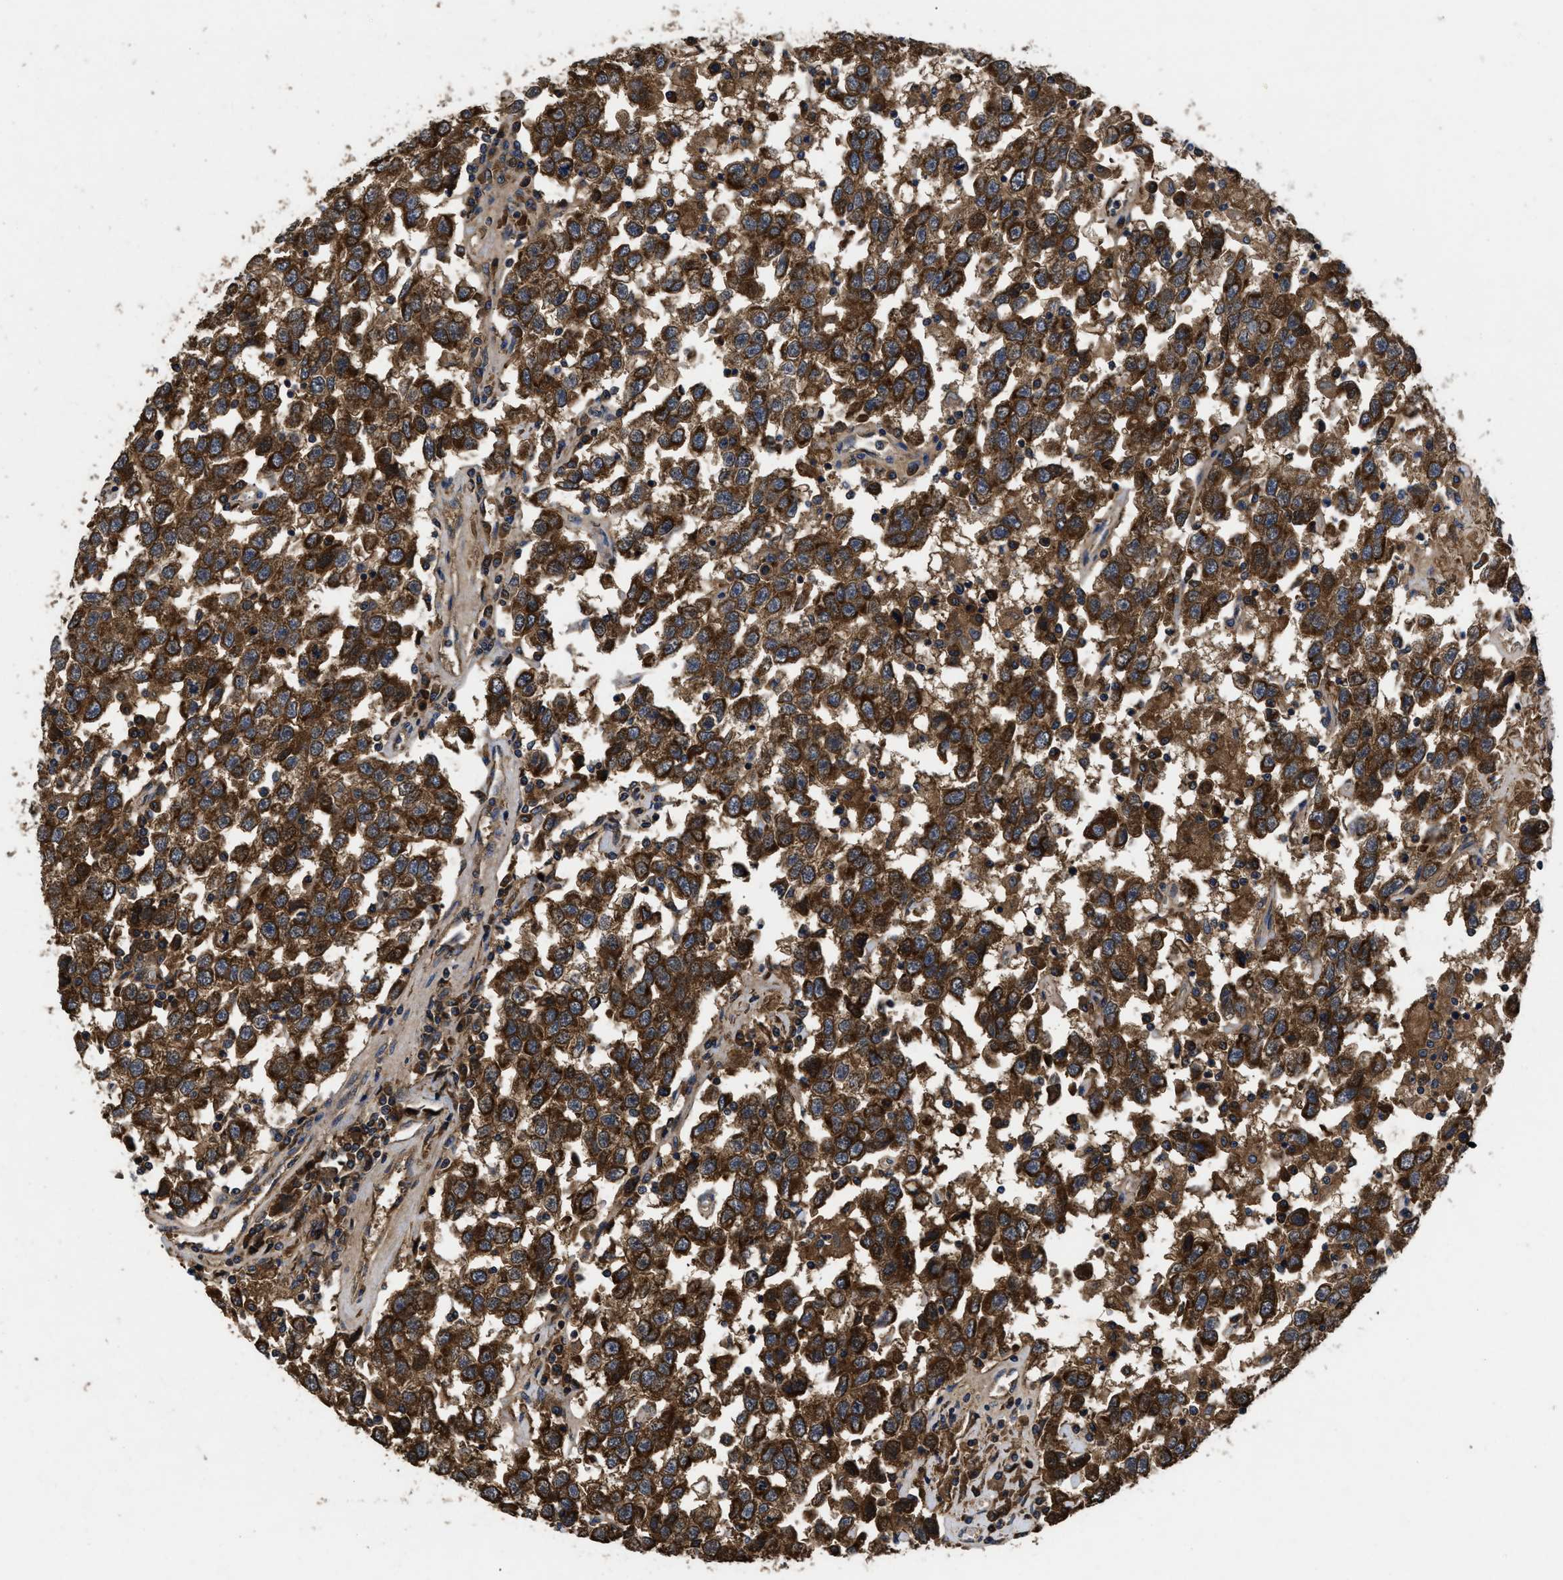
{"staining": {"intensity": "strong", "quantity": ">75%", "location": "cytoplasmic/membranous"}, "tissue": "testis cancer", "cell_type": "Tumor cells", "image_type": "cancer", "snomed": [{"axis": "morphology", "description": "Seminoma, NOS"}, {"axis": "topography", "description": "Testis"}], "caption": "Immunohistochemical staining of testis cancer shows high levels of strong cytoplasmic/membranous expression in about >75% of tumor cells.", "gene": "LRRC3", "patient": {"sex": "male", "age": 41}}